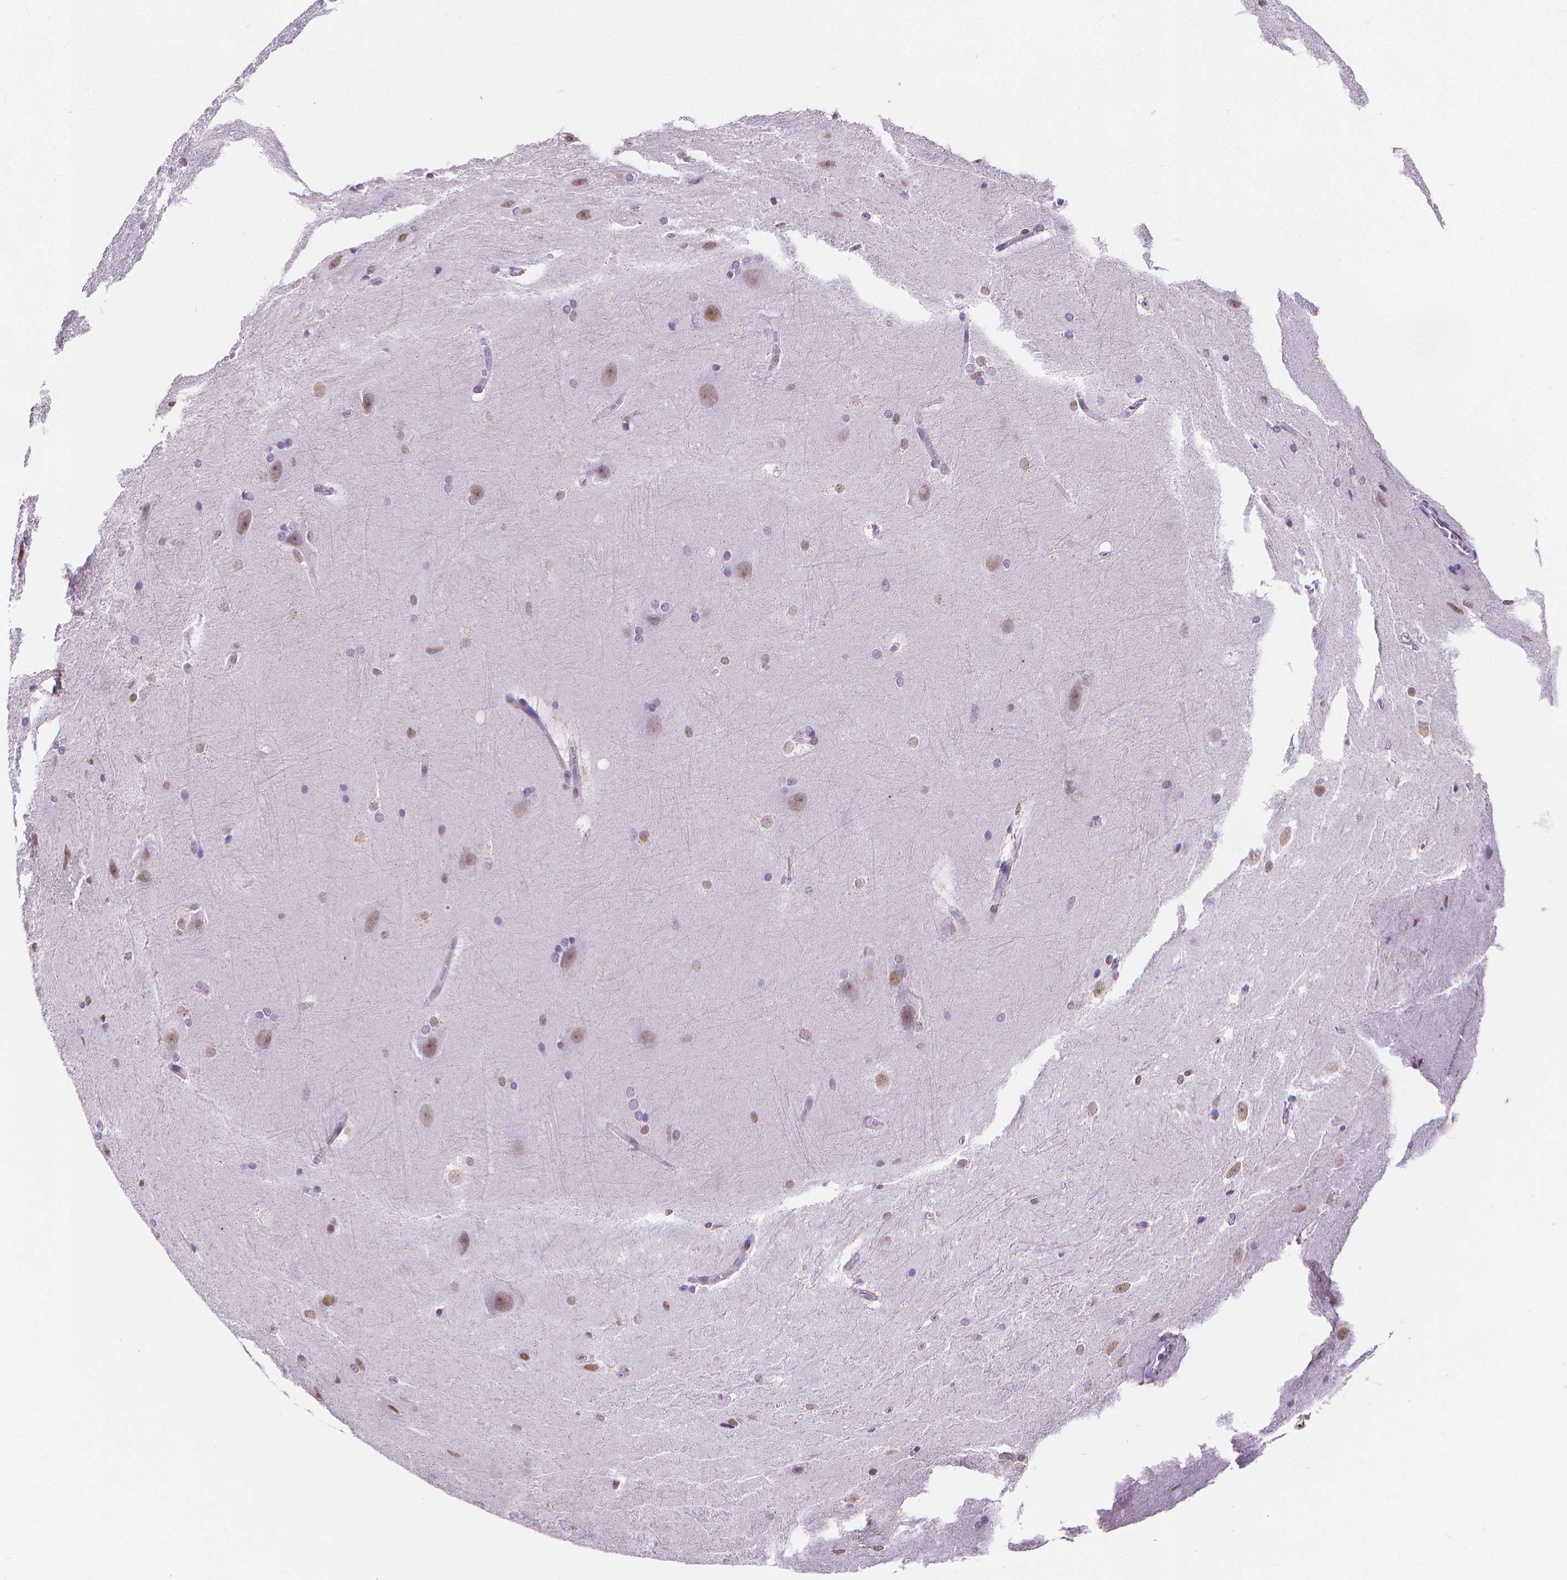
{"staining": {"intensity": "negative", "quantity": "none", "location": "none"}, "tissue": "hippocampus", "cell_type": "Glial cells", "image_type": "normal", "snomed": [{"axis": "morphology", "description": "Normal tissue, NOS"}, {"axis": "topography", "description": "Cerebral cortex"}, {"axis": "topography", "description": "Hippocampus"}], "caption": "DAB immunohistochemical staining of unremarkable hippocampus exhibits no significant staining in glial cells. (DAB IHC with hematoxylin counter stain).", "gene": "MEF2C", "patient": {"sex": "female", "age": 19}}